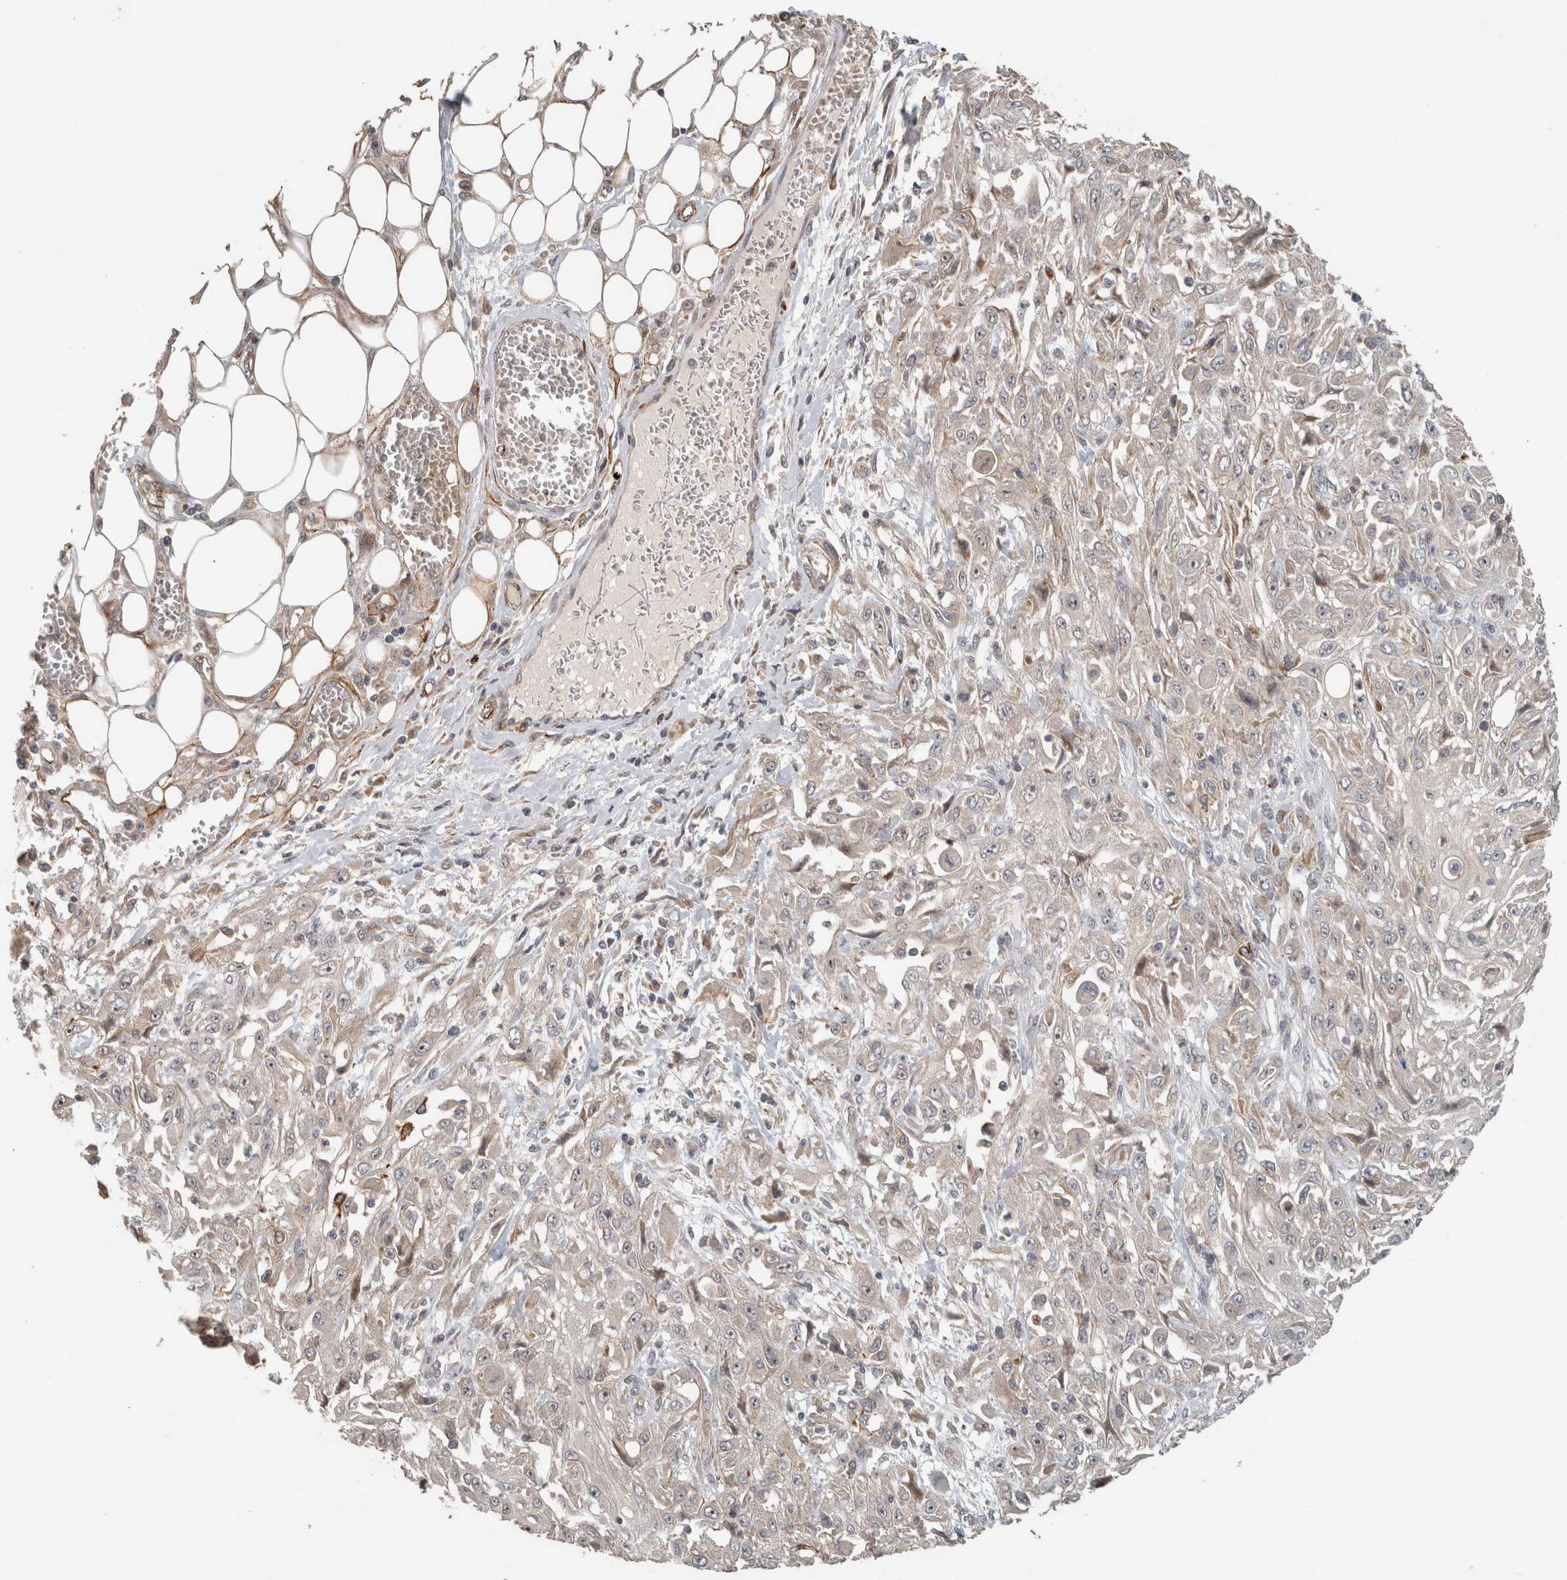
{"staining": {"intensity": "negative", "quantity": "none", "location": "none"}, "tissue": "skin cancer", "cell_type": "Tumor cells", "image_type": "cancer", "snomed": [{"axis": "morphology", "description": "Squamous cell carcinoma, NOS"}, {"axis": "morphology", "description": "Squamous cell carcinoma, metastatic, NOS"}, {"axis": "topography", "description": "Skin"}, {"axis": "topography", "description": "Lymph node"}], "caption": "Immunohistochemistry of skin cancer (metastatic squamous cell carcinoma) demonstrates no staining in tumor cells.", "gene": "SIPA1L2", "patient": {"sex": "male", "age": 75}}